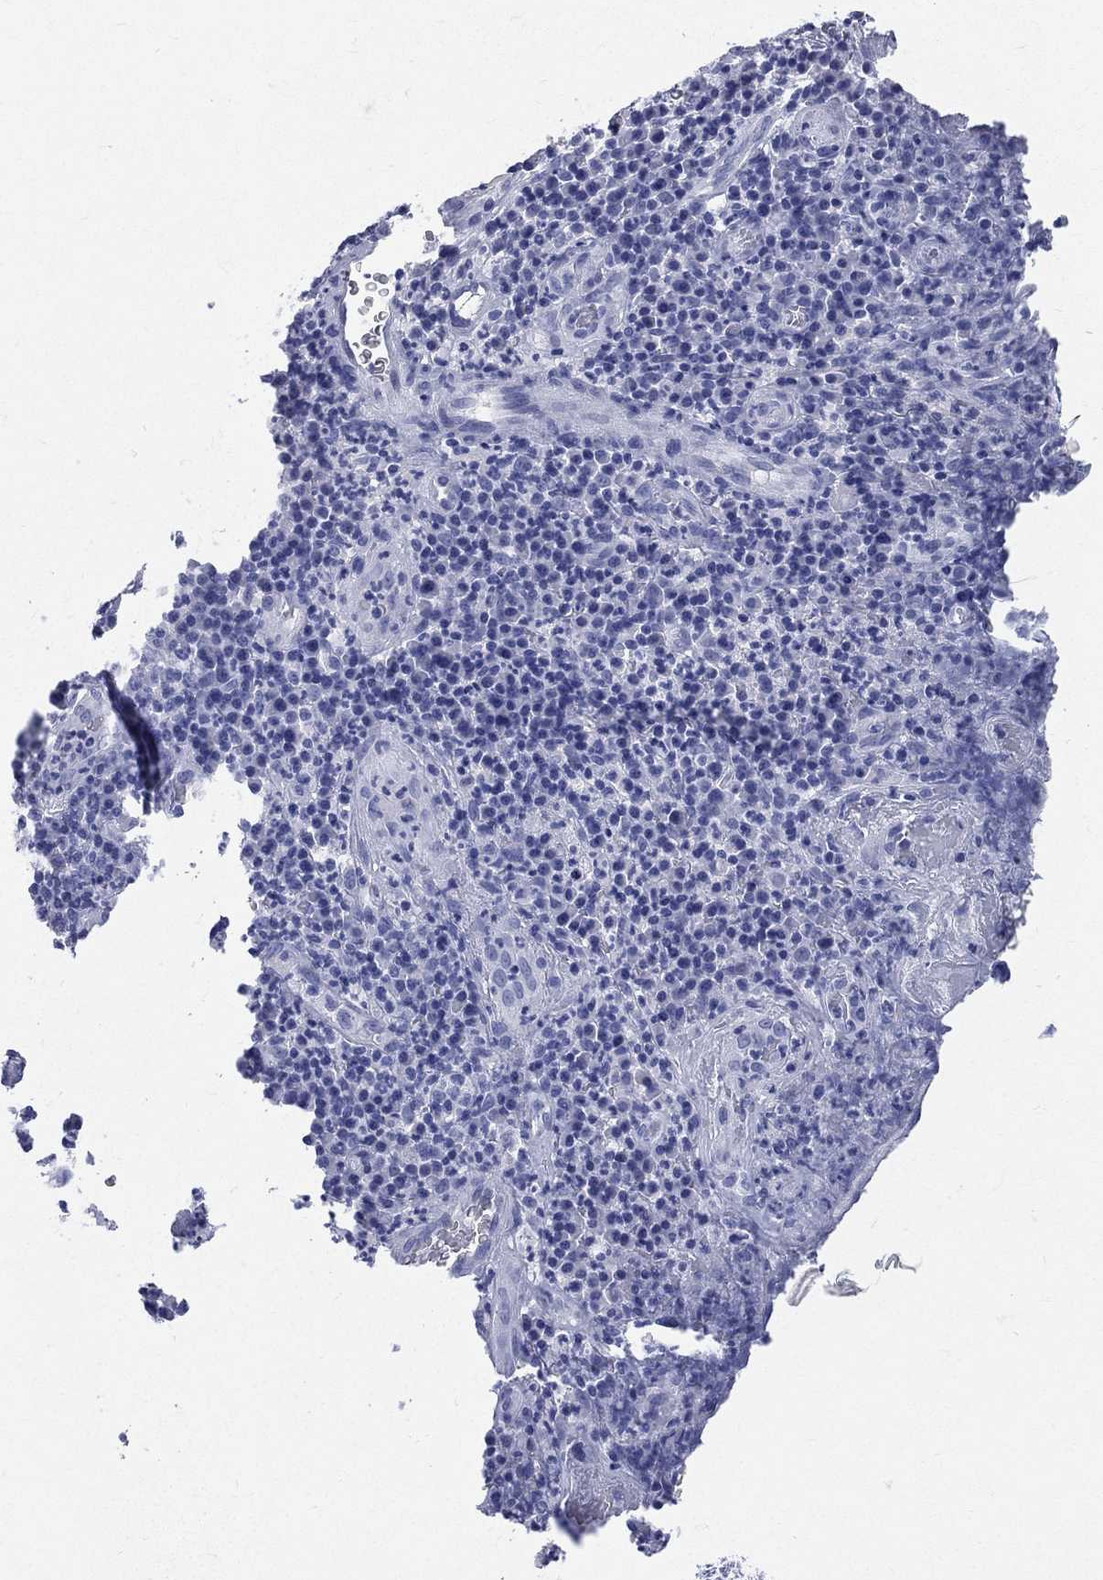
{"staining": {"intensity": "negative", "quantity": "none", "location": "none"}, "tissue": "skin cancer", "cell_type": "Tumor cells", "image_type": "cancer", "snomed": [{"axis": "morphology", "description": "Squamous cell carcinoma, NOS"}, {"axis": "topography", "description": "Skin"}, {"axis": "topography", "description": "Anal"}], "caption": "Tumor cells are negative for brown protein staining in skin cancer (squamous cell carcinoma).", "gene": "CYLC1", "patient": {"sex": "female", "age": 51}}